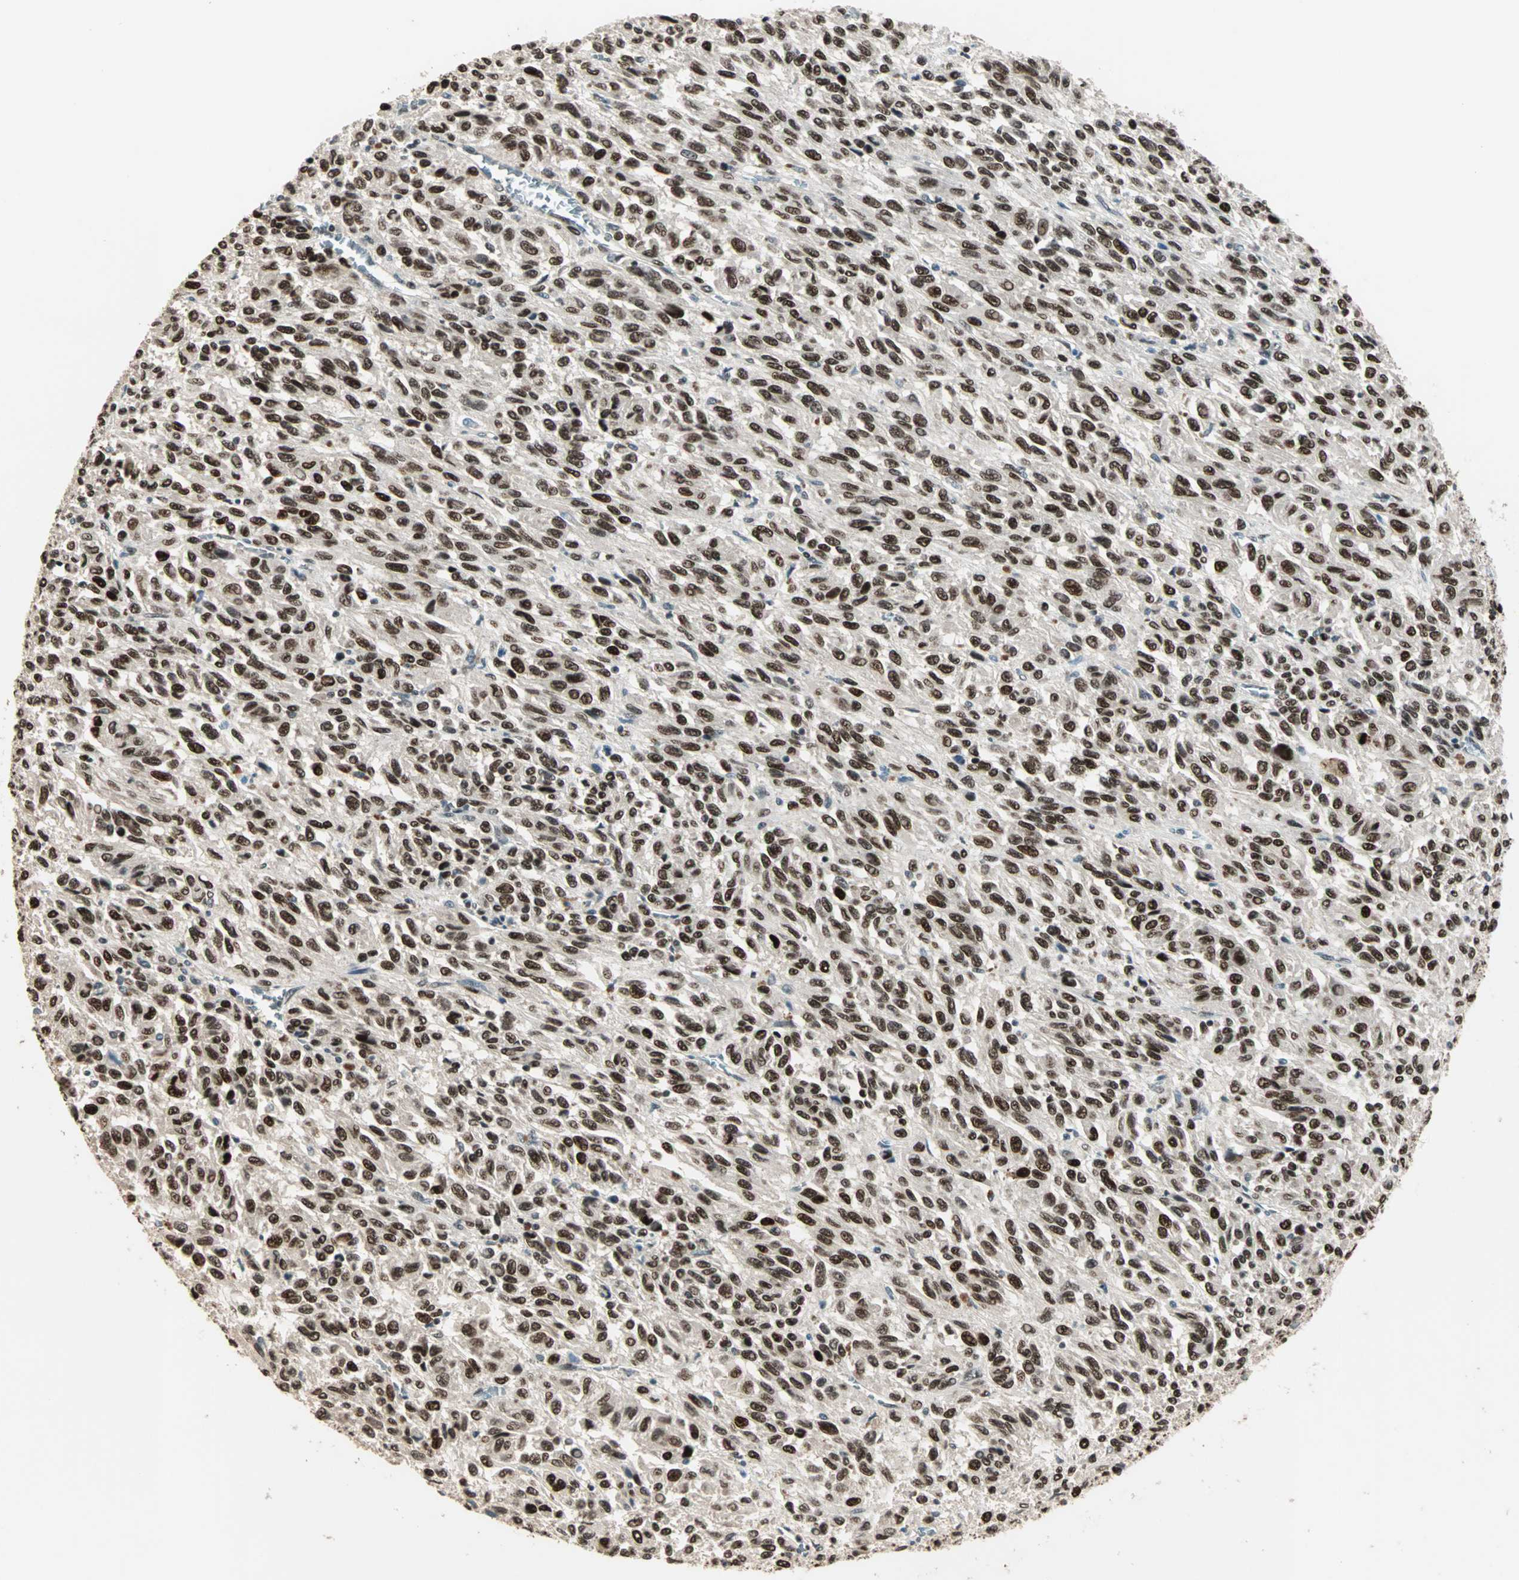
{"staining": {"intensity": "strong", "quantity": ">75%", "location": "nuclear"}, "tissue": "melanoma", "cell_type": "Tumor cells", "image_type": "cancer", "snomed": [{"axis": "morphology", "description": "Malignant melanoma, Metastatic site"}, {"axis": "topography", "description": "Lung"}], "caption": "The immunohistochemical stain labels strong nuclear staining in tumor cells of melanoma tissue.", "gene": "MDC1", "patient": {"sex": "male", "age": 64}}